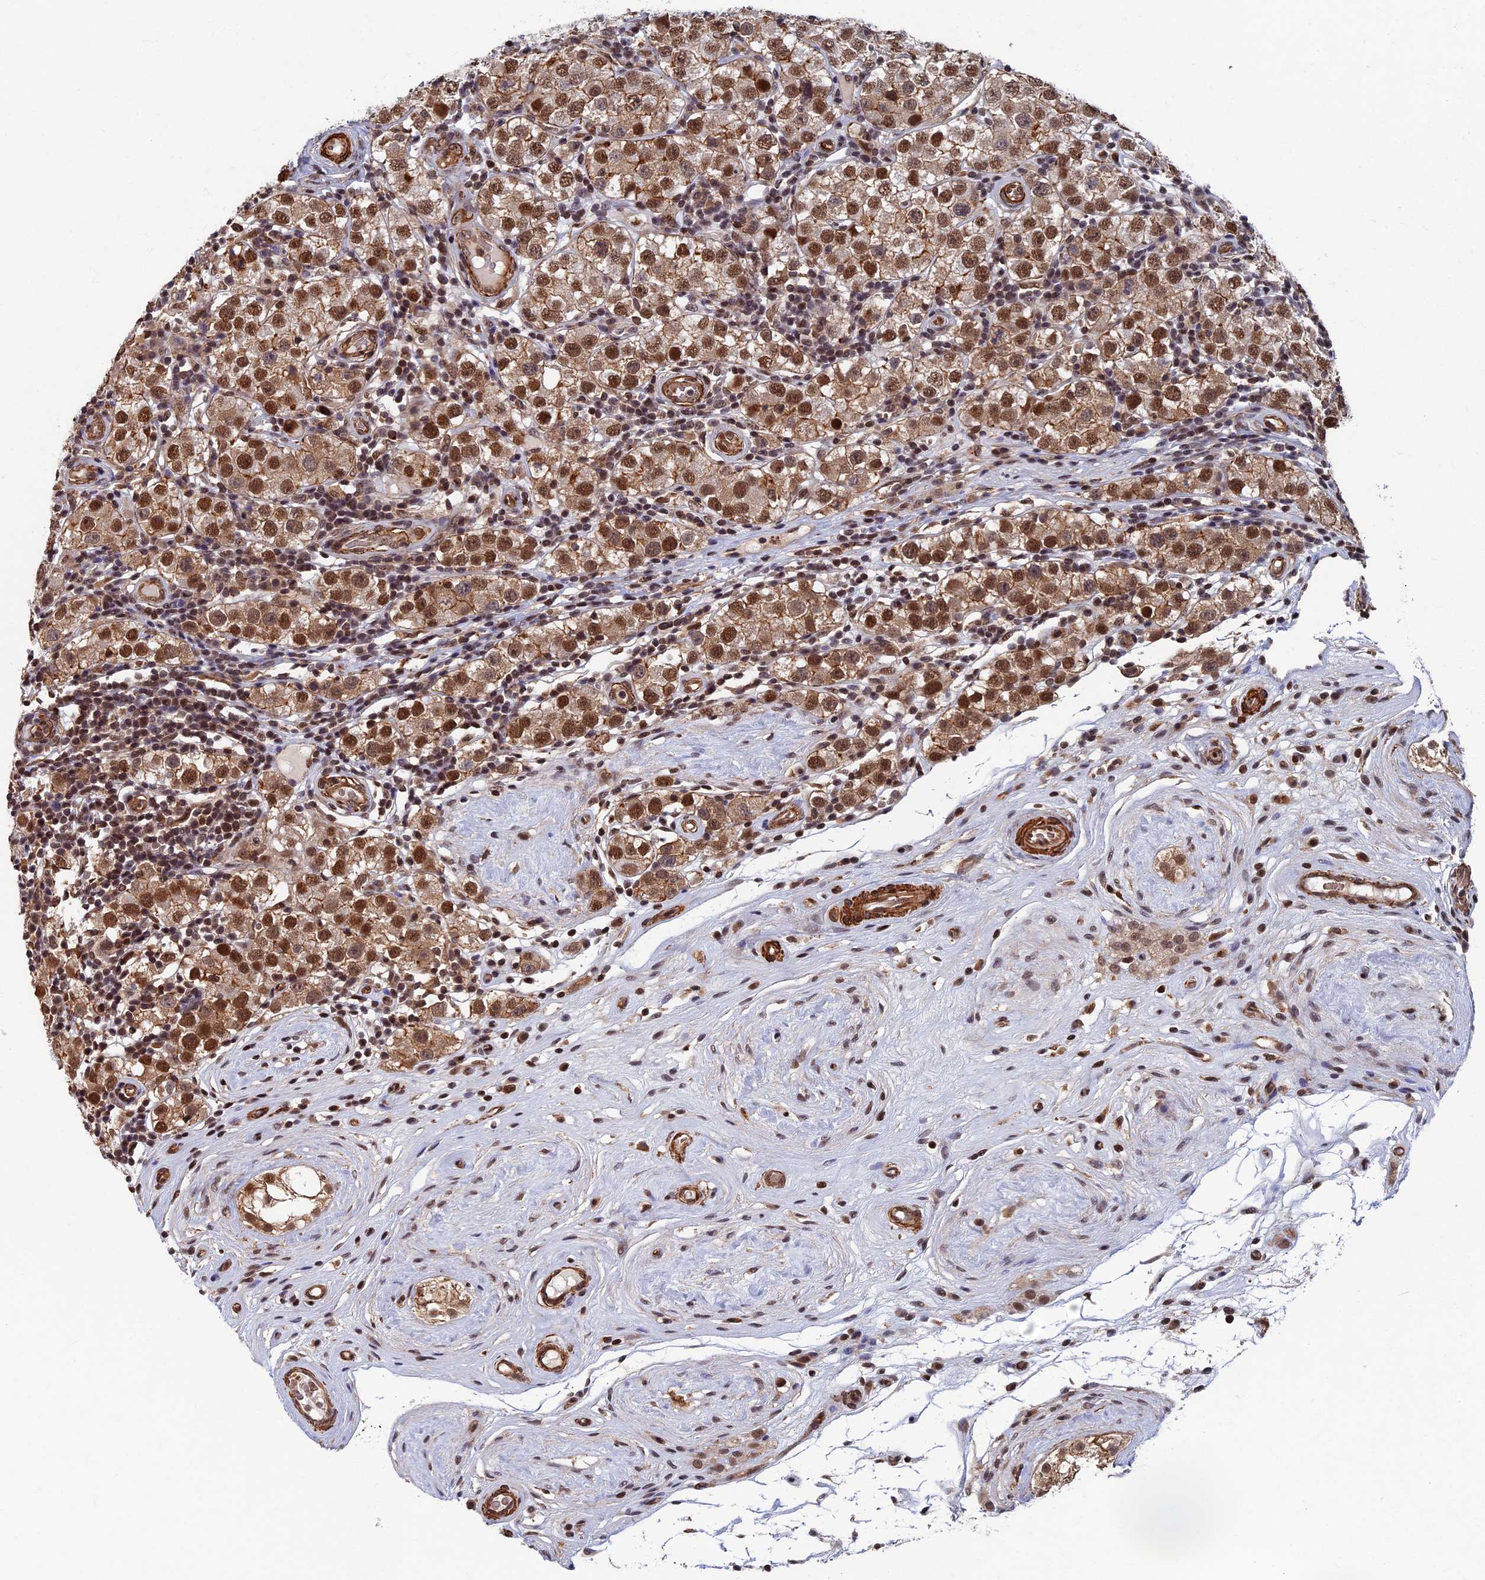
{"staining": {"intensity": "moderate", "quantity": ">75%", "location": "nuclear"}, "tissue": "testis cancer", "cell_type": "Tumor cells", "image_type": "cancer", "snomed": [{"axis": "morphology", "description": "Seminoma, NOS"}, {"axis": "topography", "description": "Testis"}], "caption": "Immunohistochemical staining of testis cancer (seminoma) exhibits moderate nuclear protein staining in about >75% of tumor cells.", "gene": "CTDP1", "patient": {"sex": "male", "age": 34}}